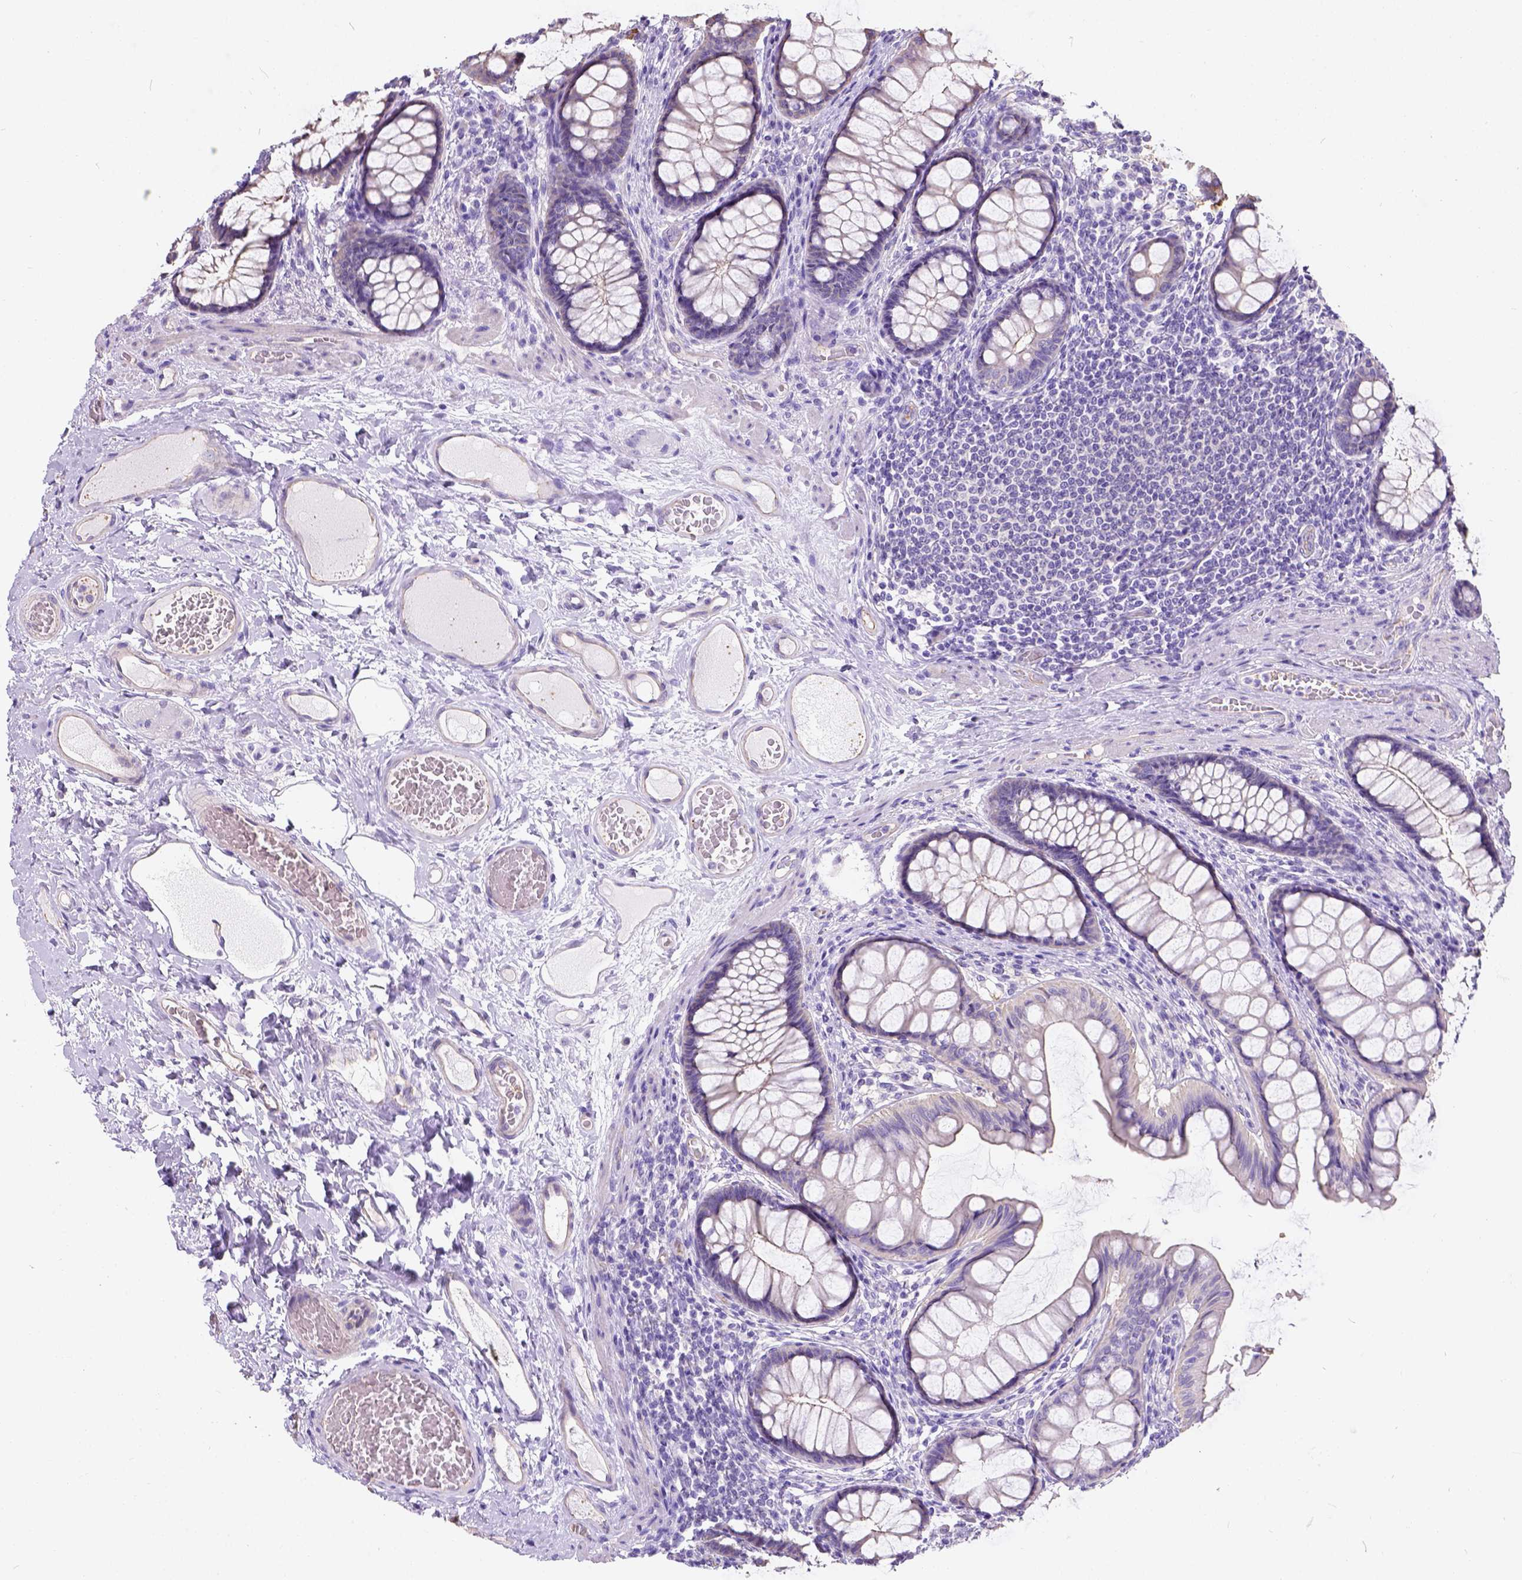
{"staining": {"intensity": "moderate", "quantity": ">75%", "location": "cytoplasmic/membranous"}, "tissue": "colon", "cell_type": "Endothelial cells", "image_type": "normal", "snomed": [{"axis": "morphology", "description": "Normal tissue, NOS"}, {"axis": "topography", "description": "Colon"}], "caption": "Immunohistochemical staining of unremarkable colon exhibits moderate cytoplasmic/membranous protein expression in about >75% of endothelial cells.", "gene": "PHF7", "patient": {"sex": "female", "age": 65}}